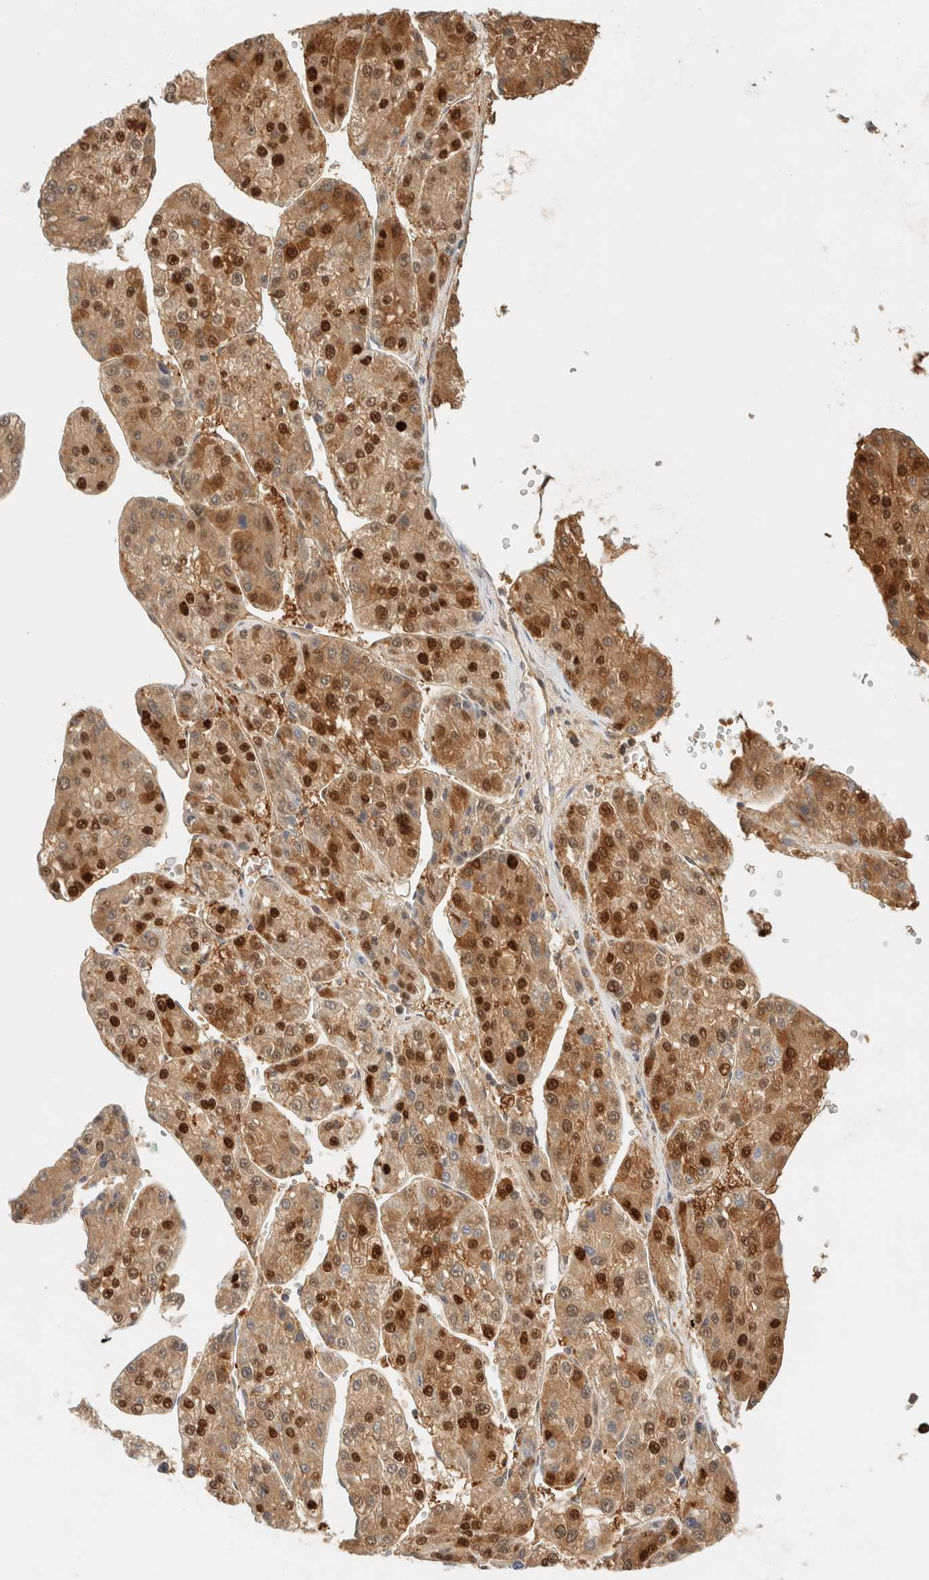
{"staining": {"intensity": "strong", "quantity": ">75%", "location": "cytoplasmic/membranous,nuclear"}, "tissue": "liver cancer", "cell_type": "Tumor cells", "image_type": "cancer", "snomed": [{"axis": "morphology", "description": "Carcinoma, Hepatocellular, NOS"}, {"axis": "topography", "description": "Liver"}], "caption": "Immunohistochemical staining of liver cancer demonstrates strong cytoplasmic/membranous and nuclear protein expression in approximately >75% of tumor cells. (DAB (3,3'-diaminobenzidine) IHC, brown staining for protein, blue staining for nuclei).", "gene": "ZBTB37", "patient": {"sex": "female", "age": 73}}